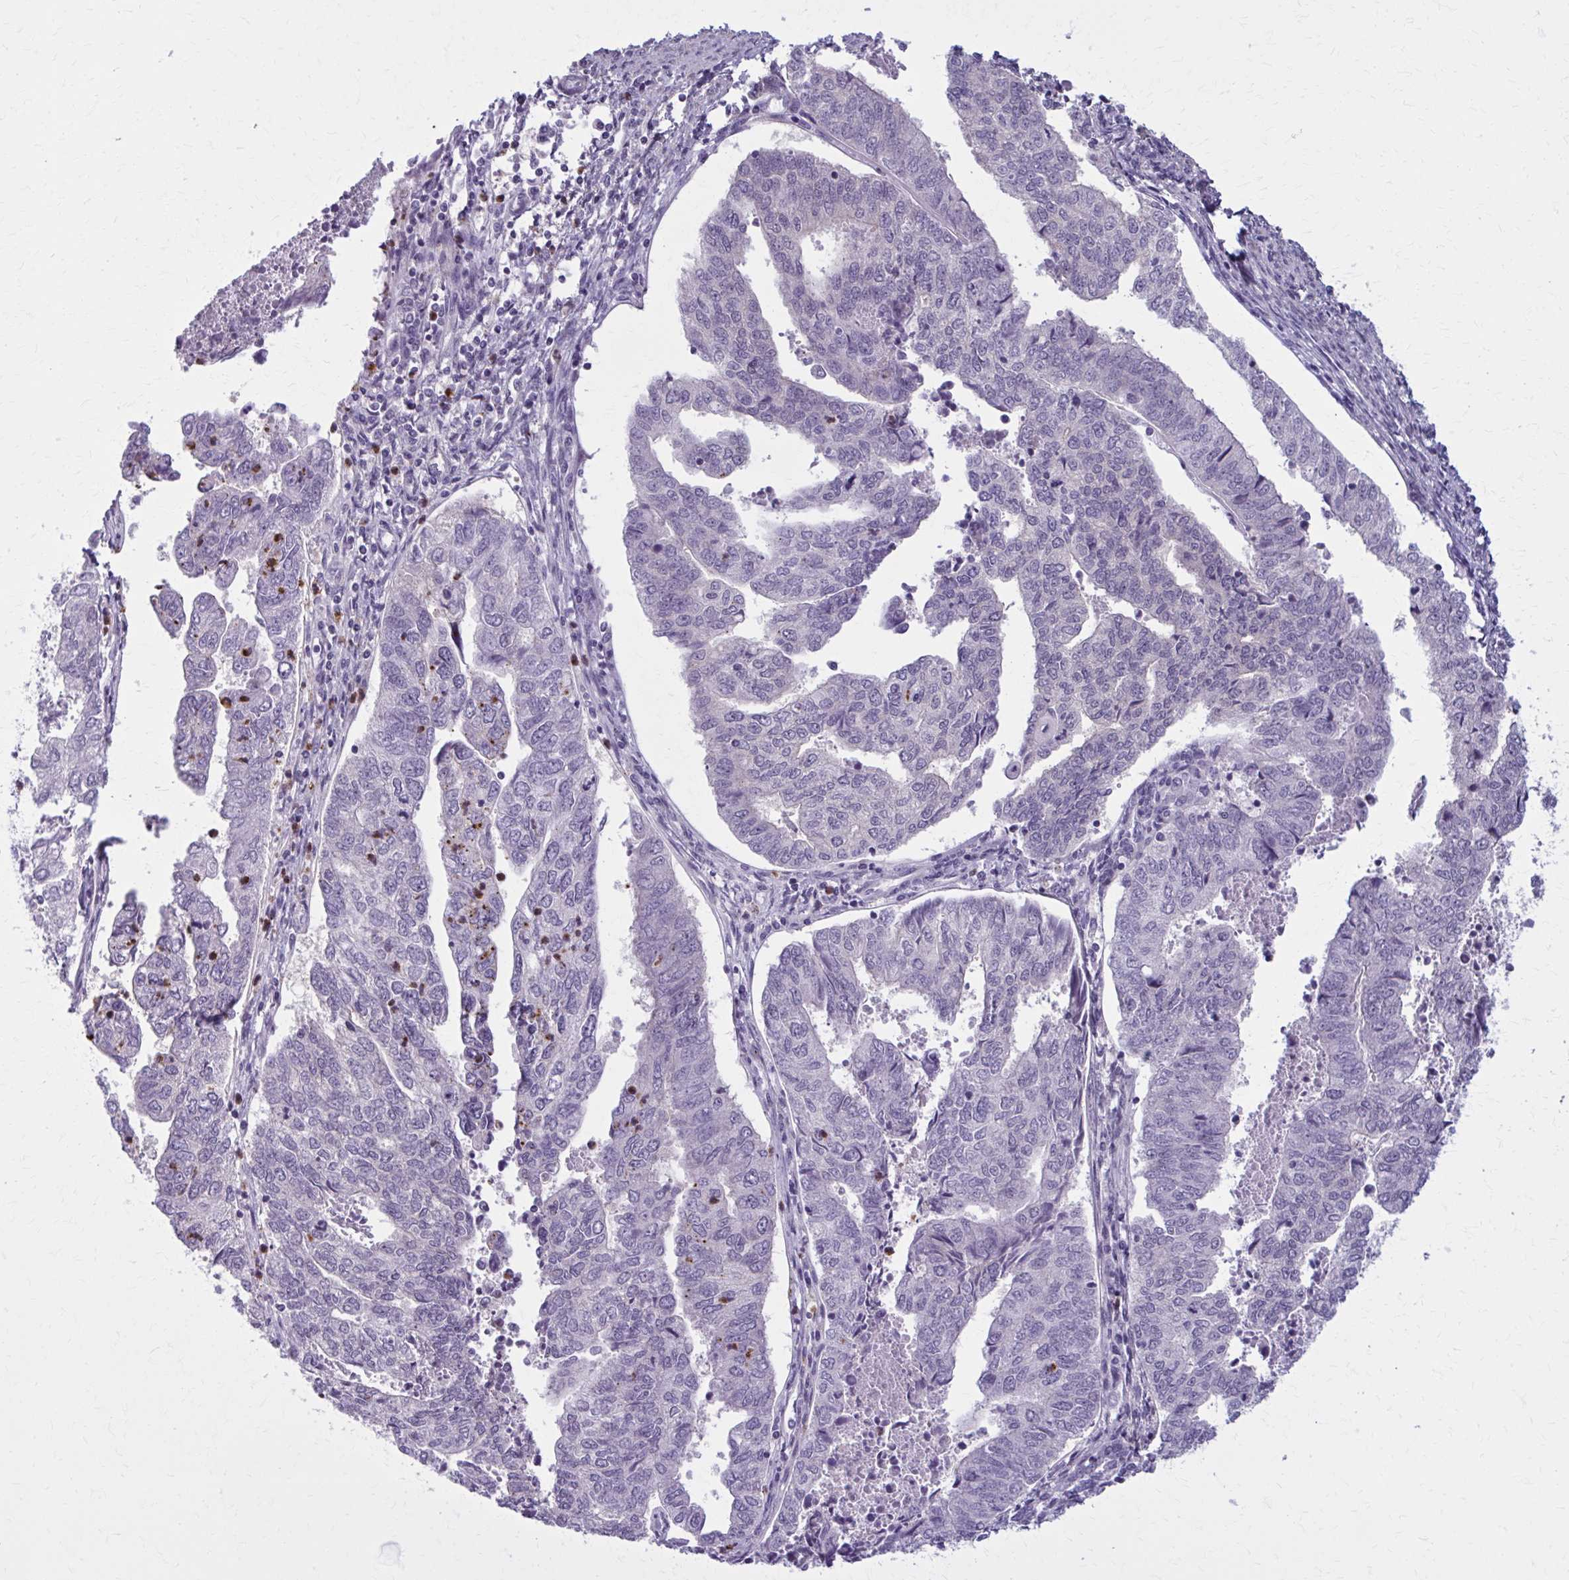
{"staining": {"intensity": "negative", "quantity": "none", "location": "none"}, "tissue": "endometrial cancer", "cell_type": "Tumor cells", "image_type": "cancer", "snomed": [{"axis": "morphology", "description": "Adenocarcinoma, NOS"}, {"axis": "topography", "description": "Endometrium"}], "caption": "IHC image of neoplastic tissue: endometrial cancer (adenocarcinoma) stained with DAB displays no significant protein positivity in tumor cells.", "gene": "NUMBL", "patient": {"sex": "female", "age": 73}}